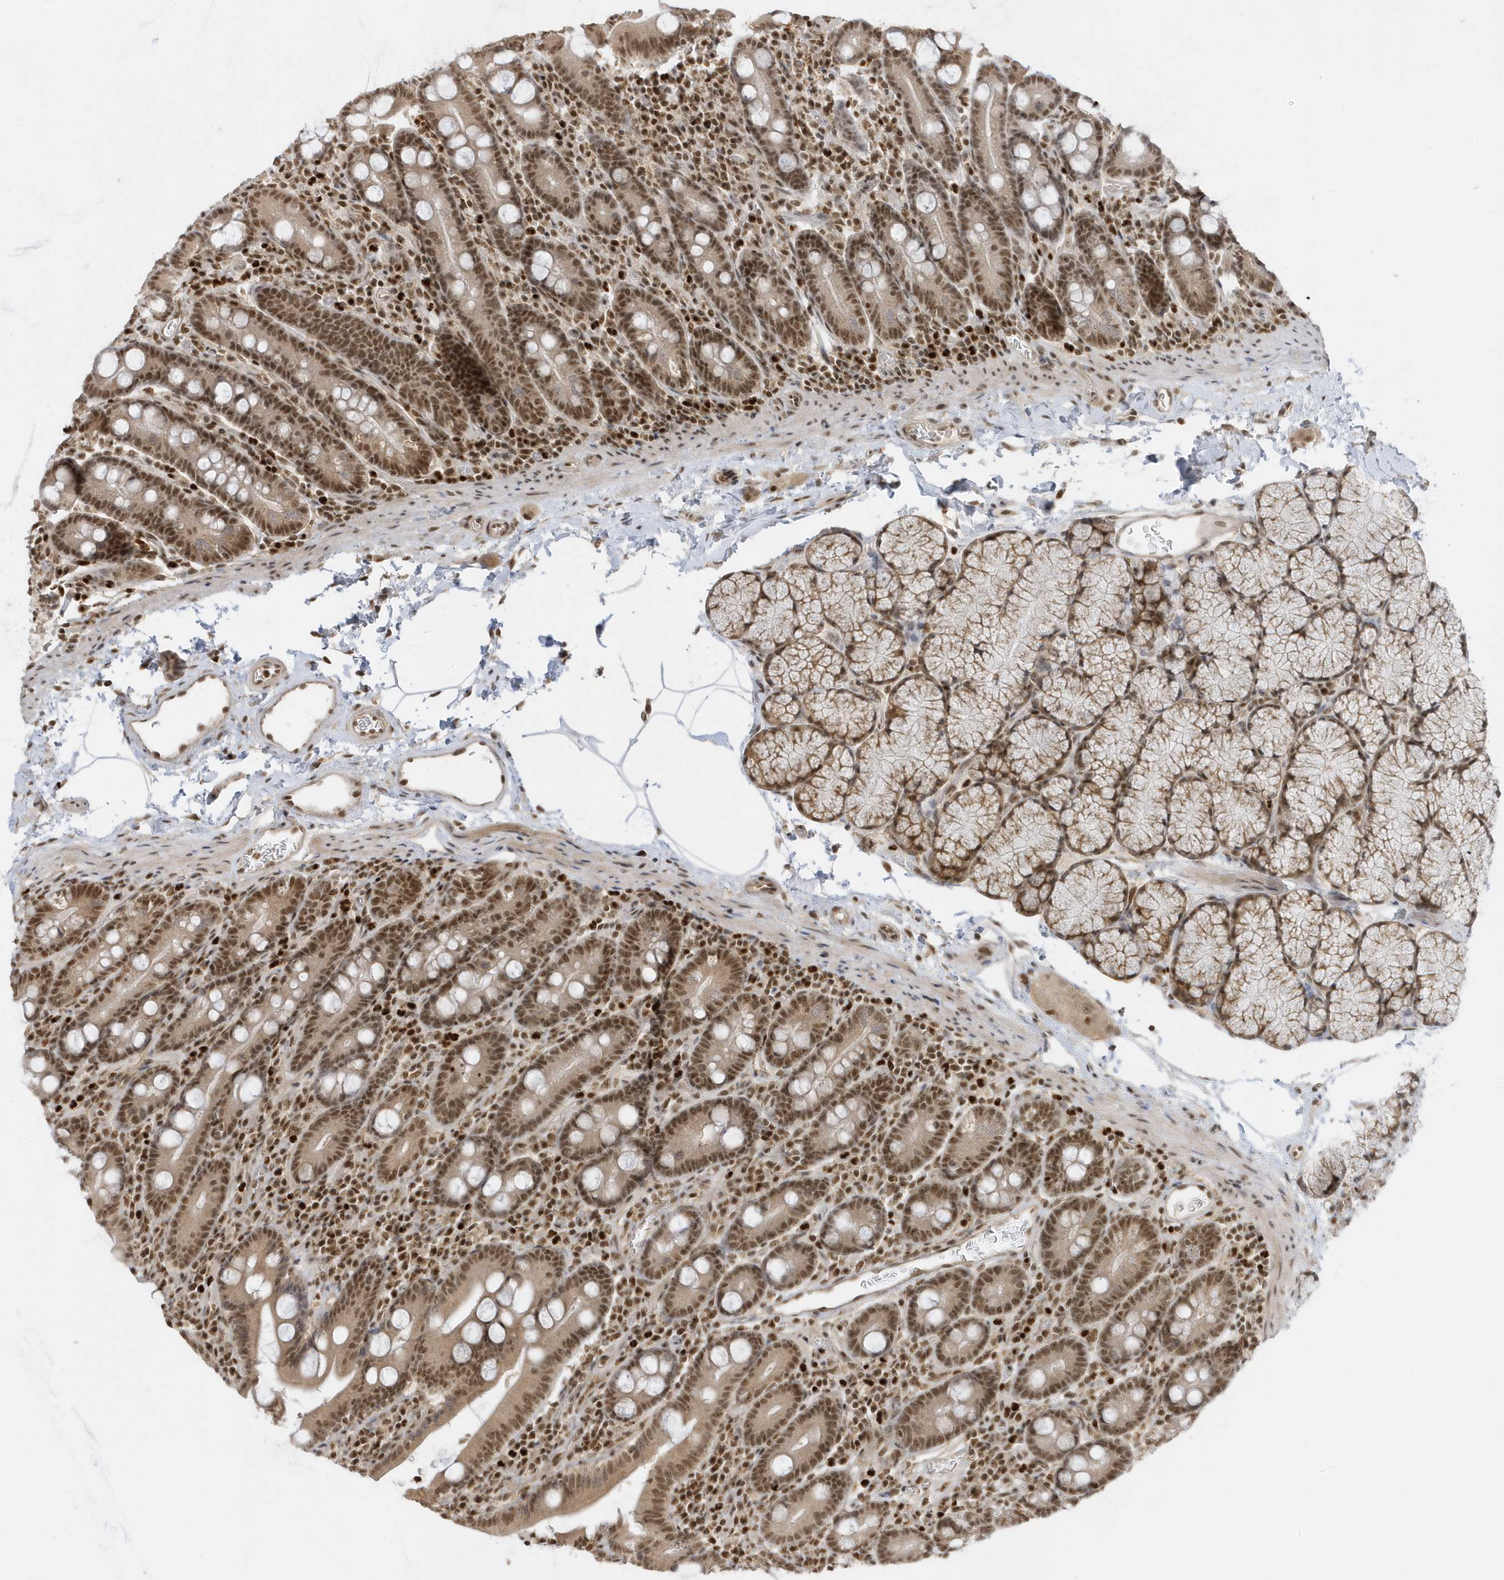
{"staining": {"intensity": "moderate", "quantity": ">75%", "location": "cytoplasmic/membranous,nuclear"}, "tissue": "duodenum", "cell_type": "Glandular cells", "image_type": "normal", "snomed": [{"axis": "morphology", "description": "Normal tissue, NOS"}, {"axis": "topography", "description": "Duodenum"}], "caption": "High-magnification brightfield microscopy of unremarkable duodenum stained with DAB (3,3'-diaminobenzidine) (brown) and counterstained with hematoxylin (blue). glandular cells exhibit moderate cytoplasmic/membranous,nuclear positivity is appreciated in about>75% of cells. Using DAB (brown) and hematoxylin (blue) stains, captured at high magnification using brightfield microscopy.", "gene": "ZNF740", "patient": {"sex": "male", "age": 35}}